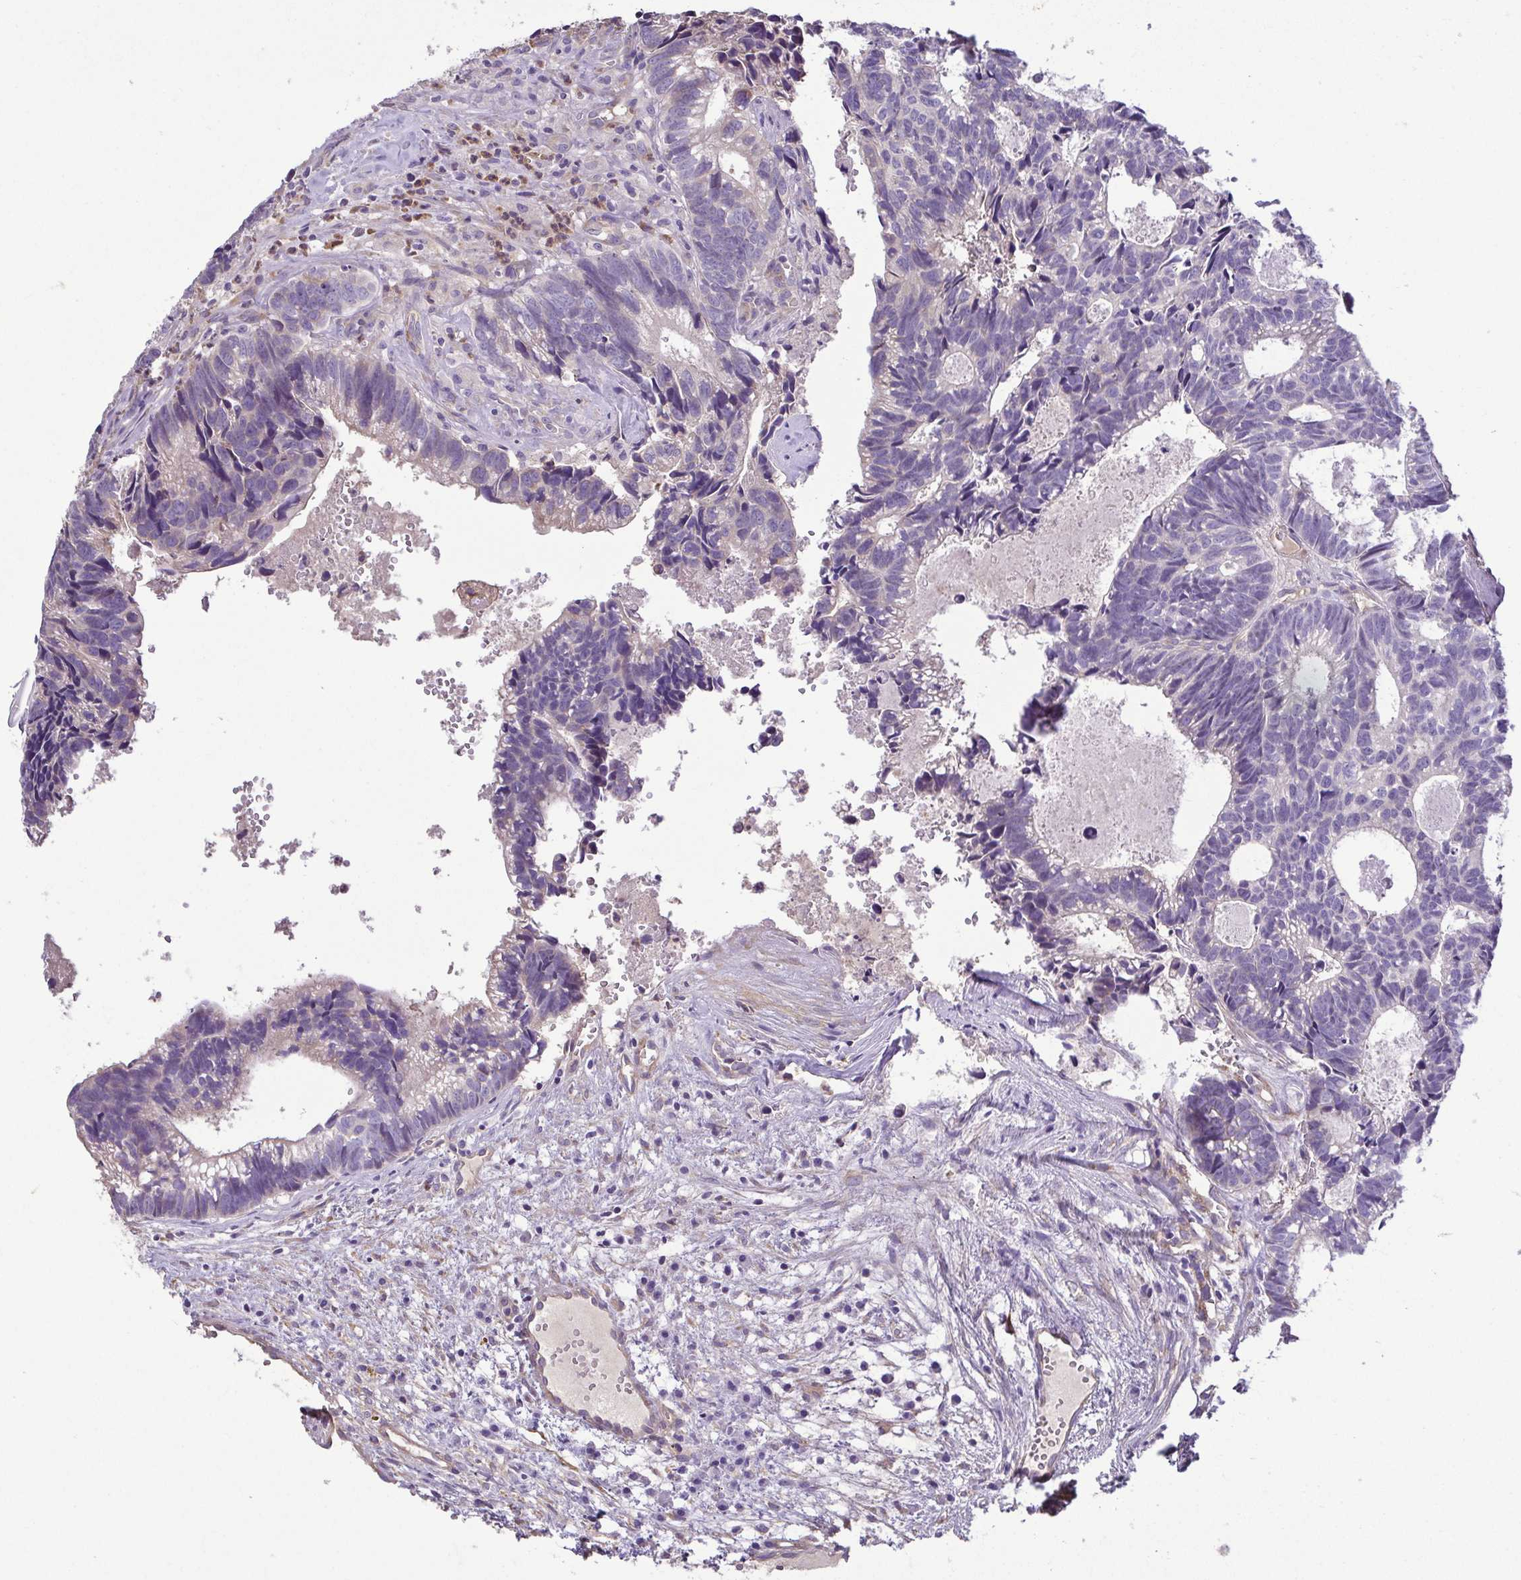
{"staining": {"intensity": "negative", "quantity": "none", "location": "none"}, "tissue": "head and neck cancer", "cell_type": "Tumor cells", "image_type": "cancer", "snomed": [{"axis": "morphology", "description": "Adenocarcinoma, NOS"}, {"axis": "topography", "description": "Head-Neck"}], "caption": "DAB (3,3'-diaminobenzidine) immunohistochemical staining of head and neck cancer (adenocarcinoma) displays no significant positivity in tumor cells.", "gene": "MYL10", "patient": {"sex": "male", "age": 62}}